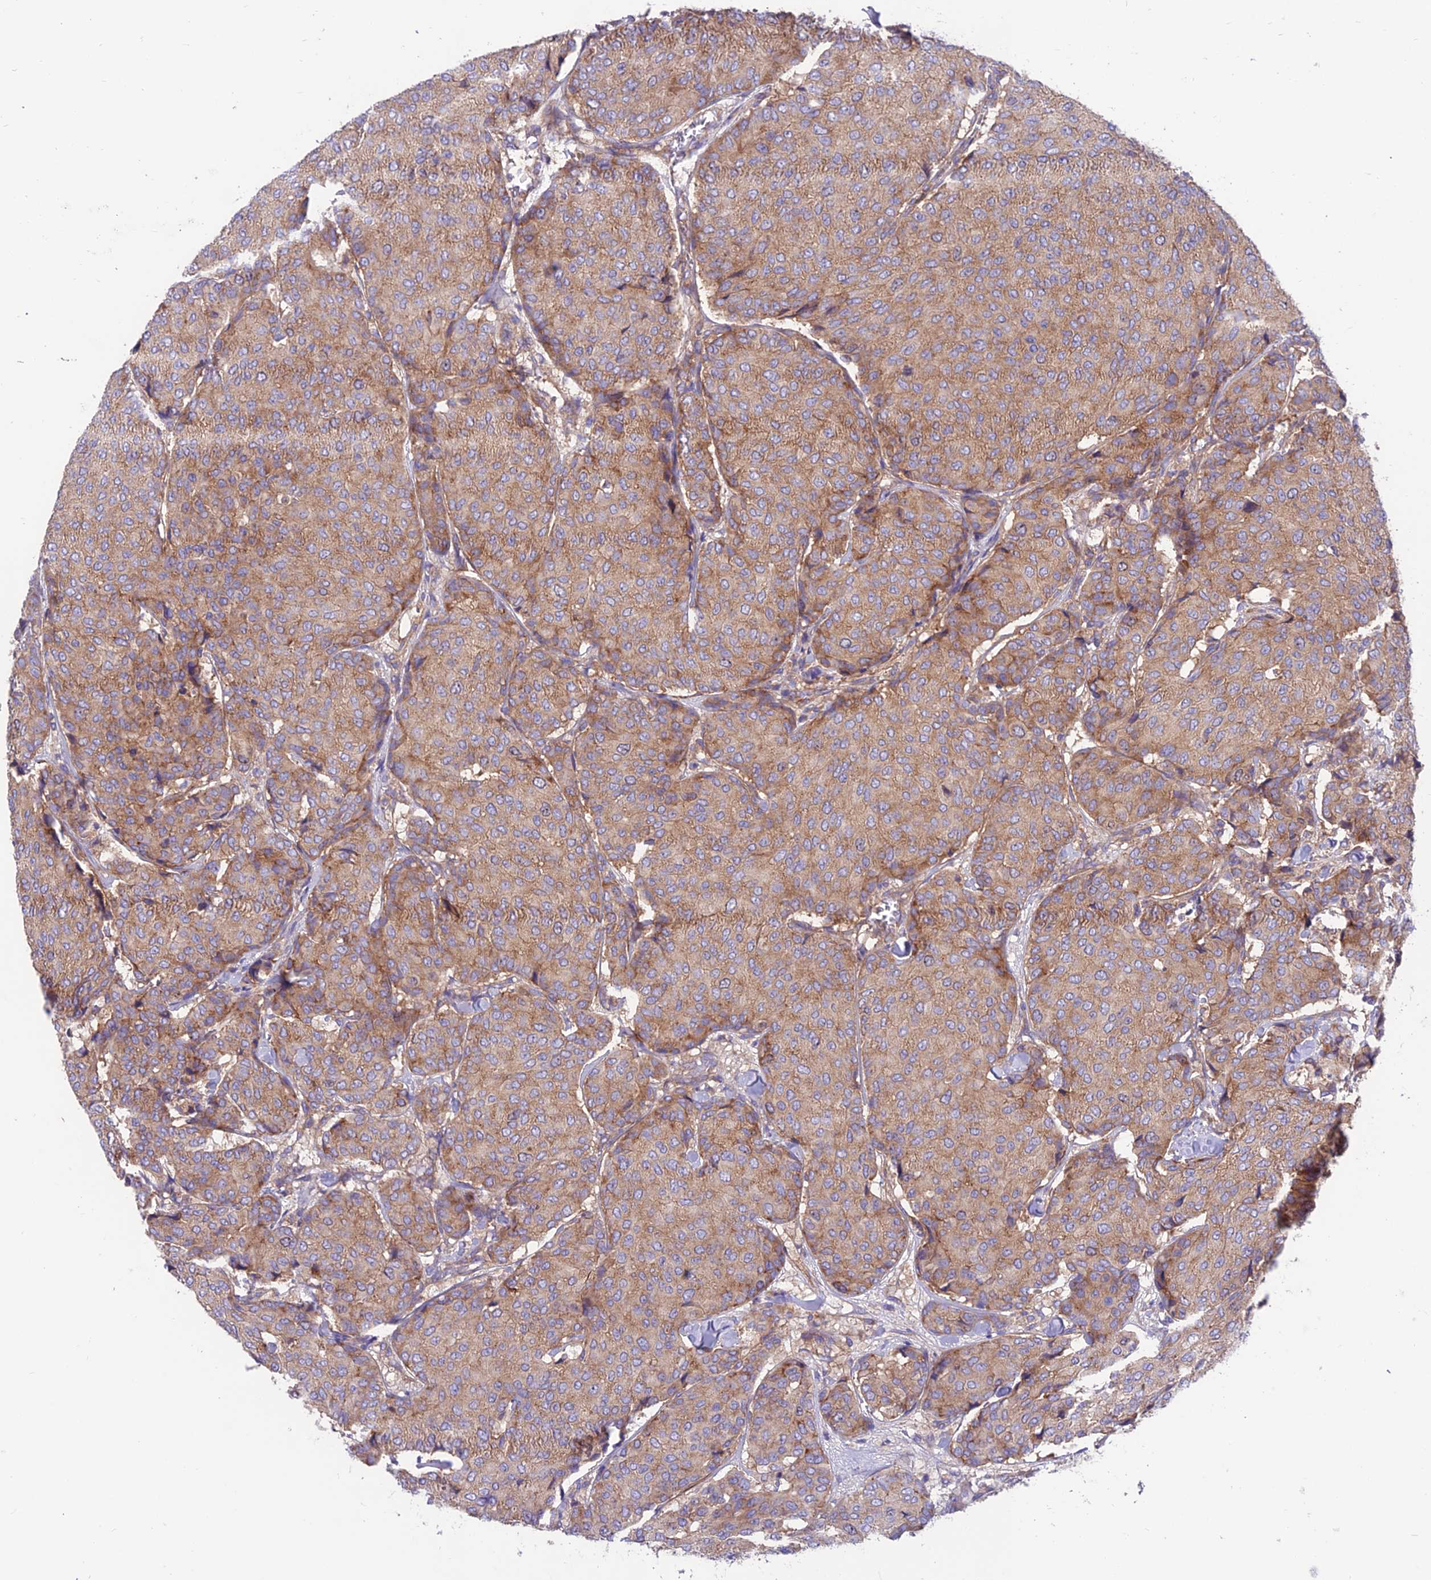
{"staining": {"intensity": "moderate", "quantity": ">75%", "location": "cytoplasmic/membranous"}, "tissue": "breast cancer", "cell_type": "Tumor cells", "image_type": "cancer", "snomed": [{"axis": "morphology", "description": "Duct carcinoma"}, {"axis": "topography", "description": "Breast"}], "caption": "Breast cancer stained with IHC reveals moderate cytoplasmic/membranous staining in approximately >75% of tumor cells. Immunohistochemistry stains the protein of interest in brown and the nuclei are stained blue.", "gene": "VPS16", "patient": {"sex": "female", "age": 75}}